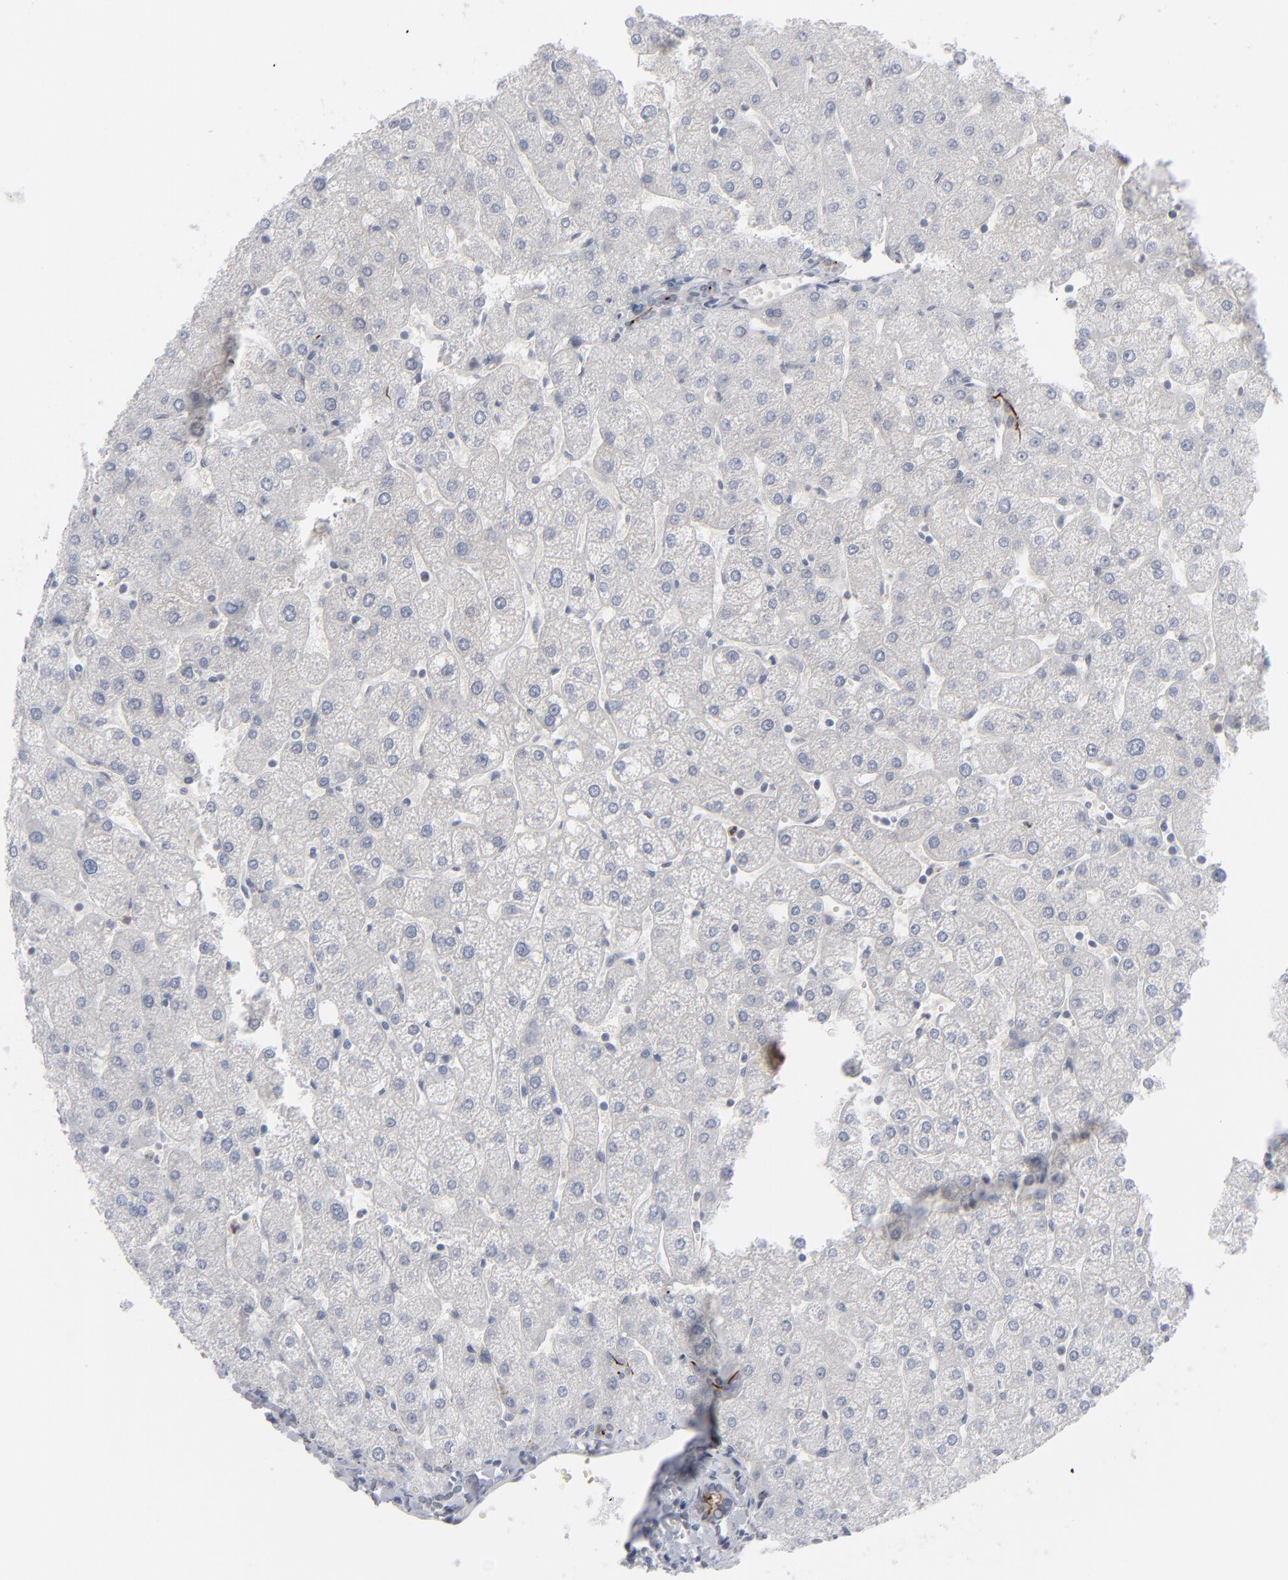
{"staining": {"intensity": "negative", "quantity": "none", "location": "none"}, "tissue": "liver", "cell_type": "Cholangiocytes", "image_type": "normal", "snomed": [{"axis": "morphology", "description": "Normal tissue, NOS"}, {"axis": "topography", "description": "Liver"}], "caption": "This is an IHC image of unremarkable liver. There is no expression in cholangiocytes.", "gene": "POF1B", "patient": {"sex": "male", "age": 67}}